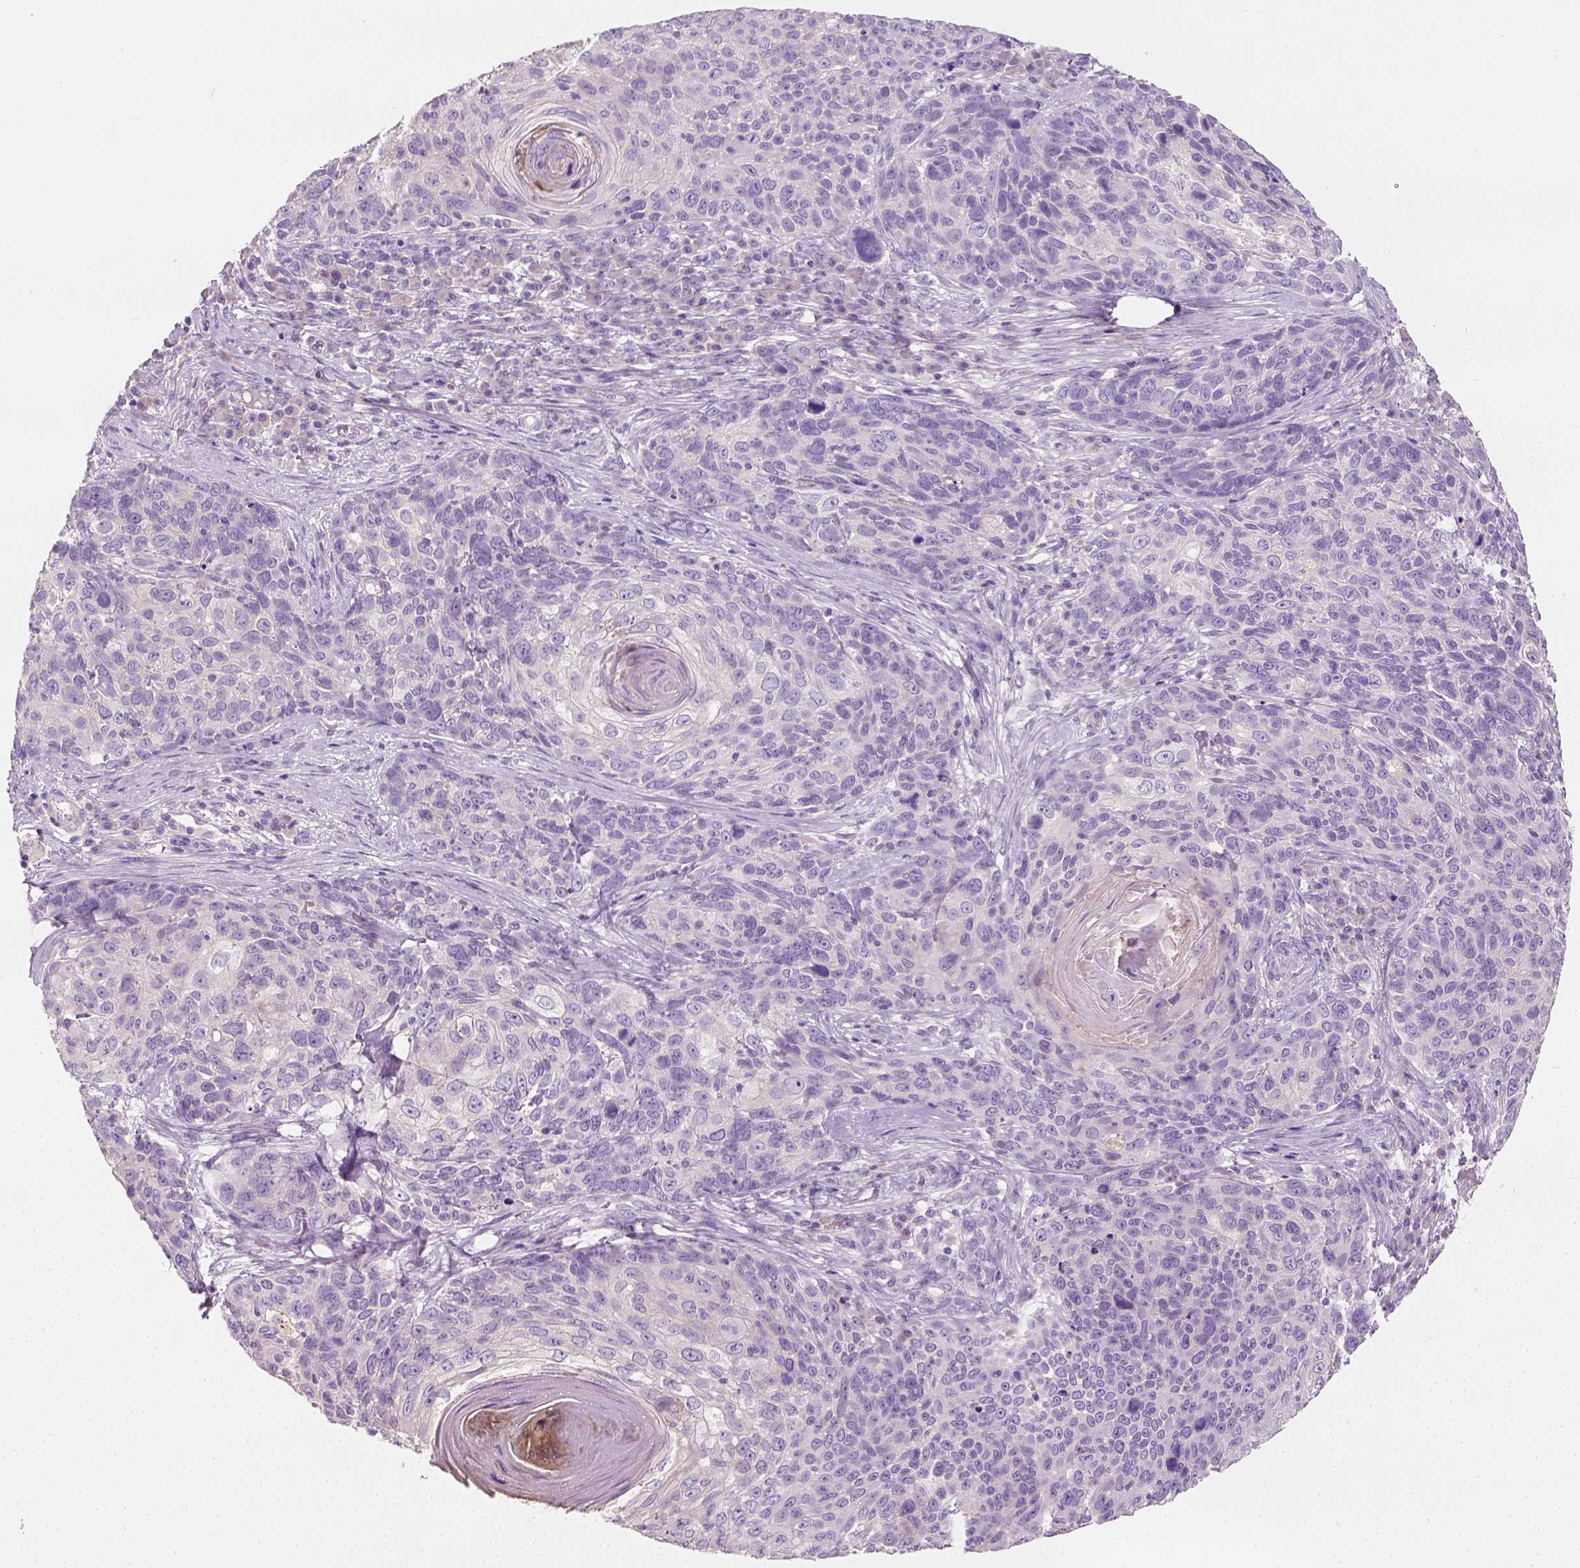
{"staining": {"intensity": "negative", "quantity": "none", "location": "none"}, "tissue": "skin cancer", "cell_type": "Tumor cells", "image_type": "cancer", "snomed": [{"axis": "morphology", "description": "Squamous cell carcinoma, NOS"}, {"axis": "topography", "description": "Skin"}], "caption": "IHC photomicrograph of skin squamous cell carcinoma stained for a protein (brown), which reveals no staining in tumor cells.", "gene": "DHCR24", "patient": {"sex": "male", "age": 92}}